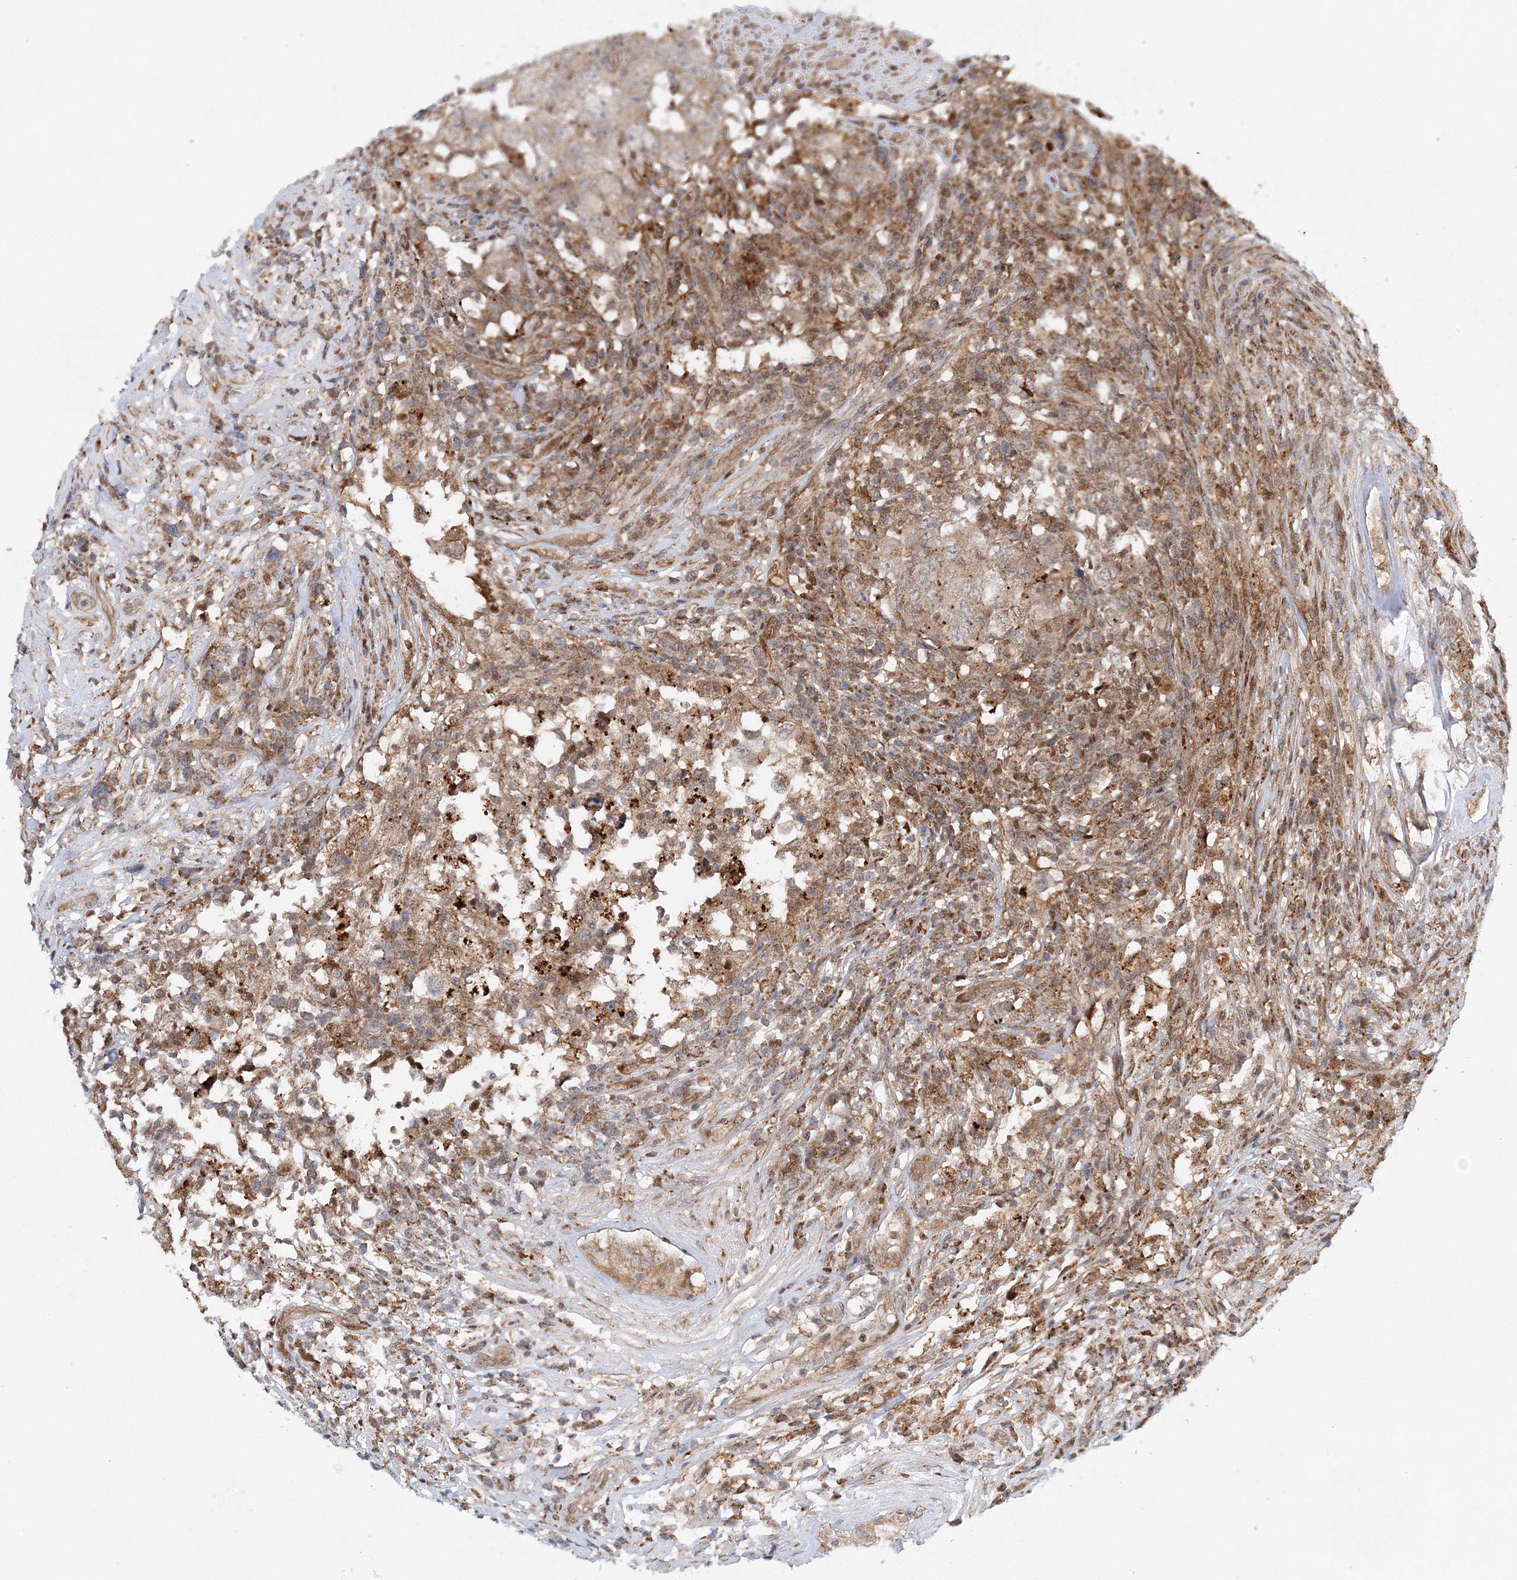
{"staining": {"intensity": "weak", "quantity": ">75%", "location": "cytoplasmic/membranous"}, "tissue": "testis cancer", "cell_type": "Tumor cells", "image_type": "cancer", "snomed": [{"axis": "morphology", "description": "Carcinoma, Embryonal, NOS"}, {"axis": "topography", "description": "Testis"}], "caption": "Weak cytoplasmic/membranous expression is identified in approximately >75% of tumor cells in testis cancer (embryonal carcinoma).", "gene": "RAB11FIP2", "patient": {"sex": "male", "age": 26}}